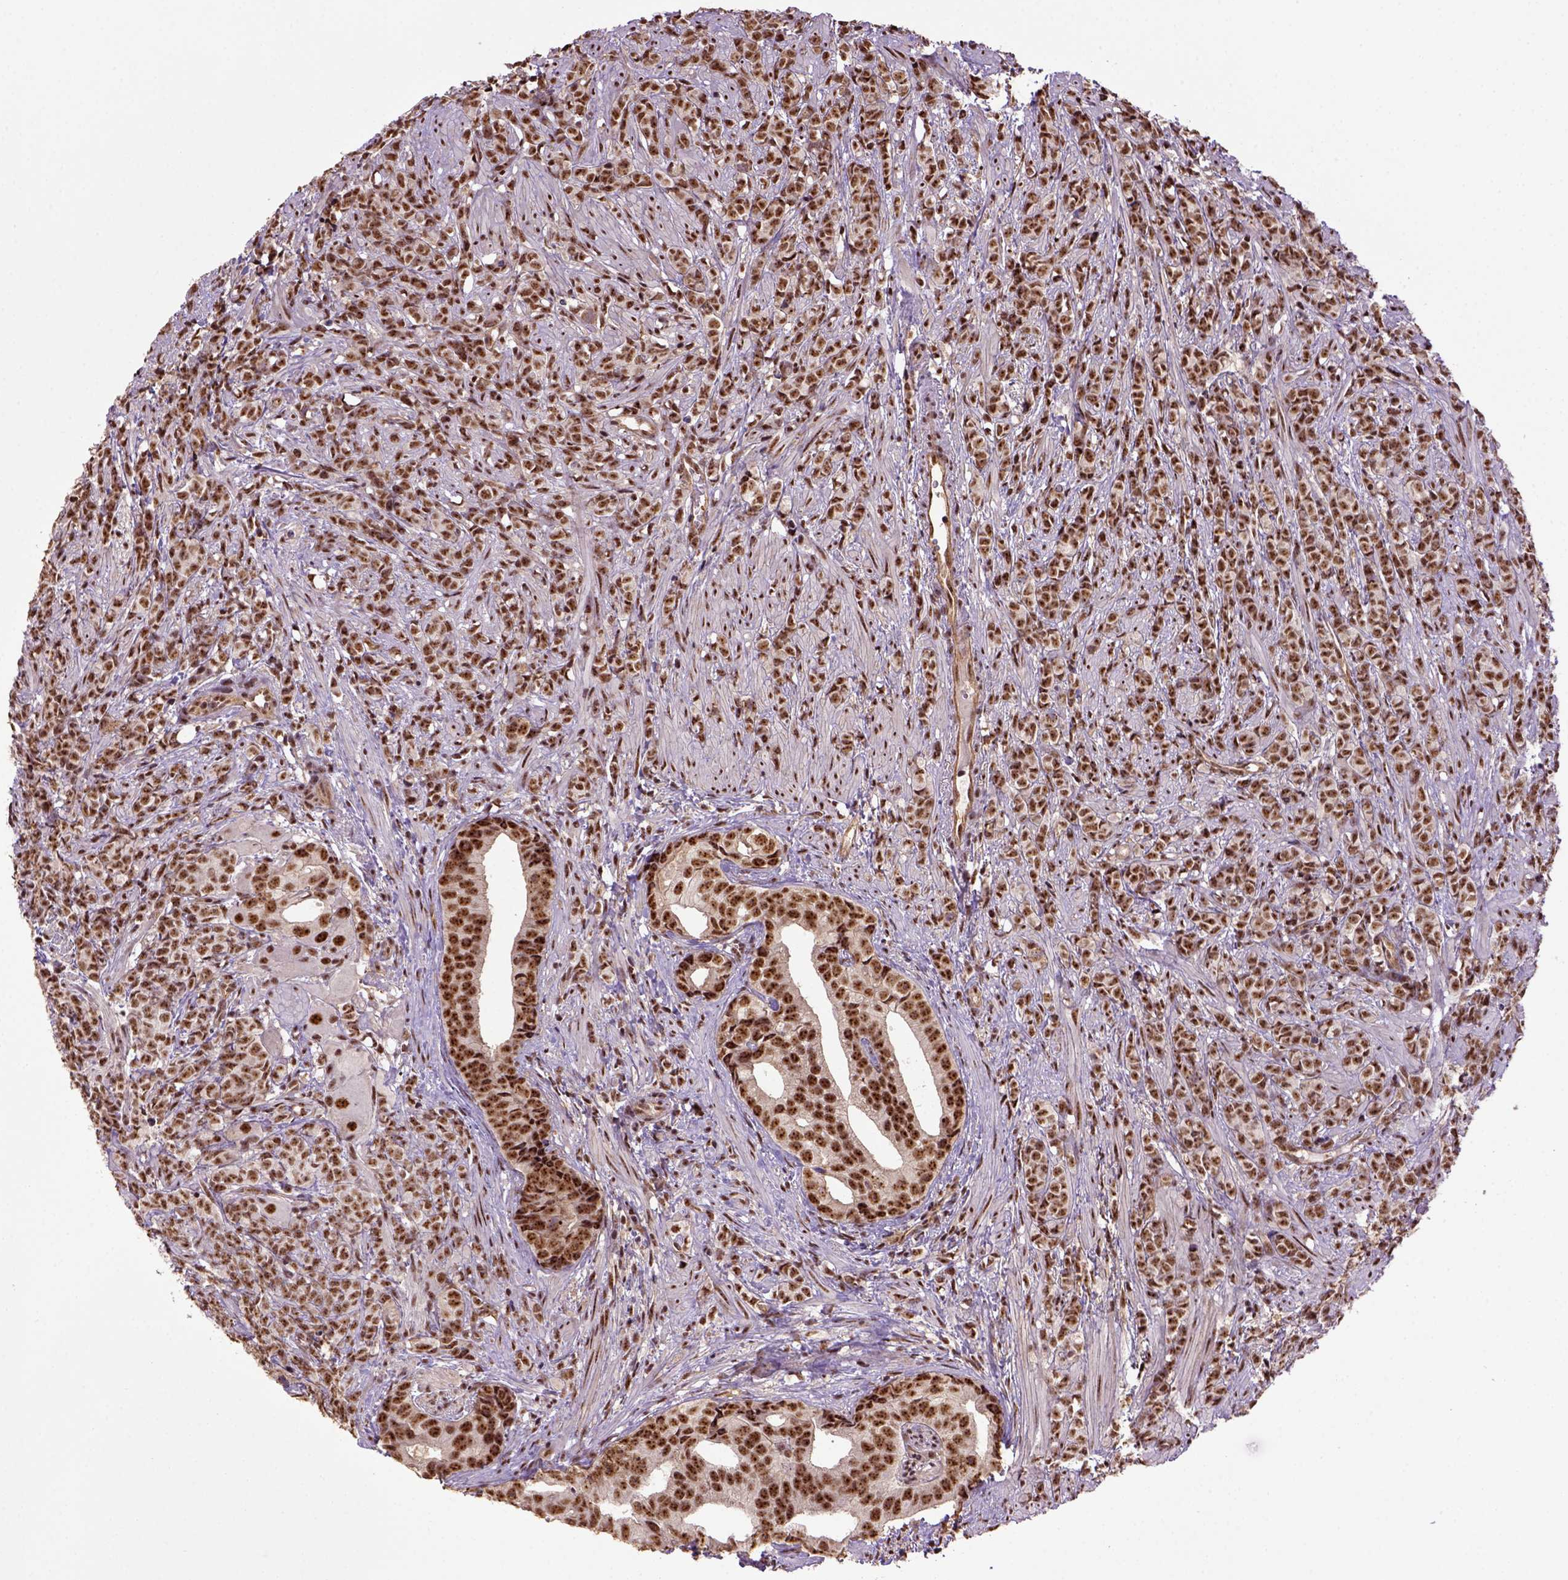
{"staining": {"intensity": "moderate", "quantity": ">75%", "location": "nuclear"}, "tissue": "prostate cancer", "cell_type": "Tumor cells", "image_type": "cancer", "snomed": [{"axis": "morphology", "description": "Adenocarcinoma, High grade"}, {"axis": "topography", "description": "Prostate"}], "caption": "Prostate high-grade adenocarcinoma stained for a protein (brown) reveals moderate nuclear positive expression in about >75% of tumor cells.", "gene": "PPIG", "patient": {"sex": "male", "age": 81}}